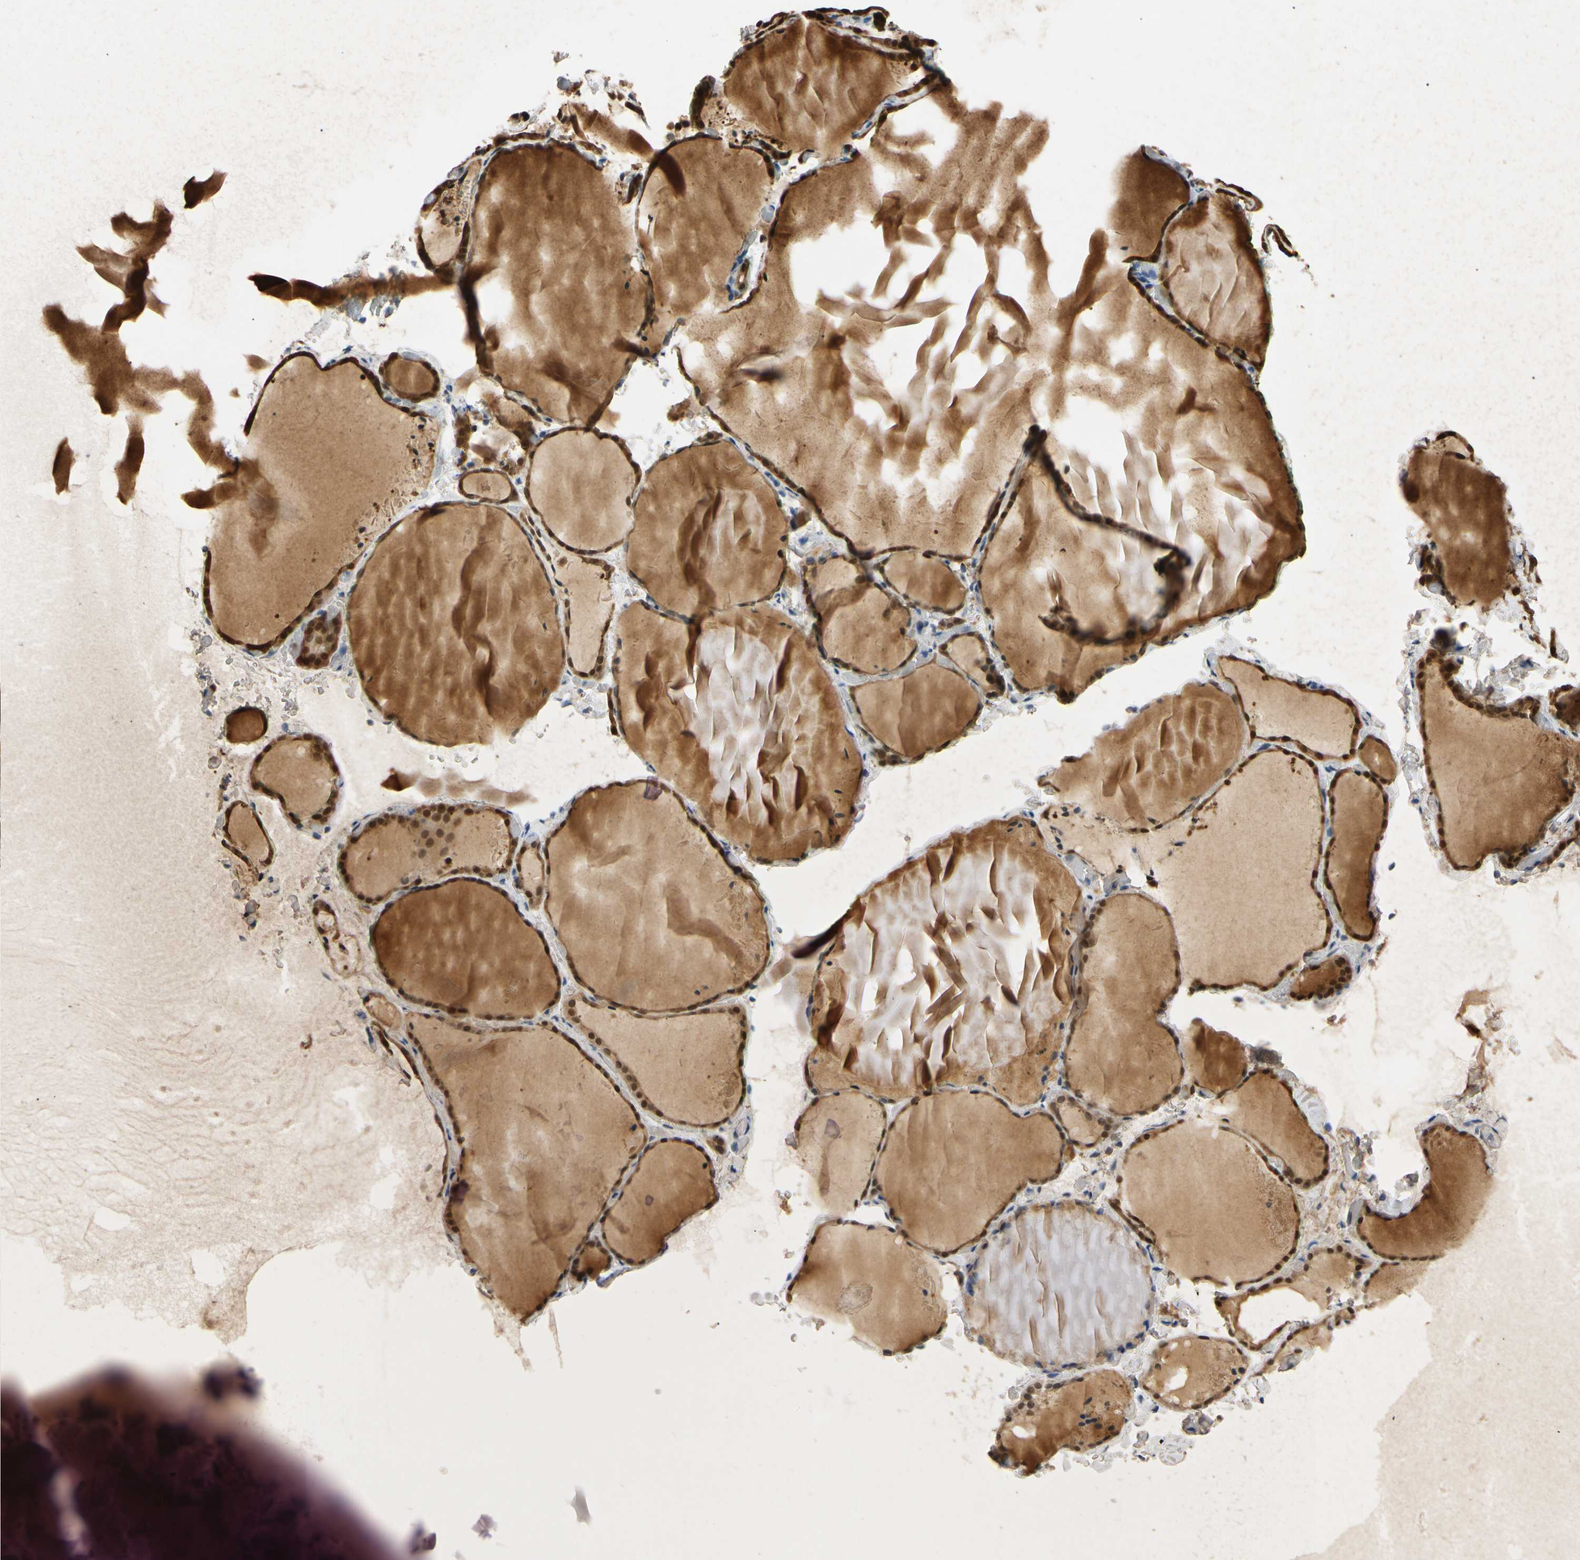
{"staining": {"intensity": "strong", "quantity": ">75%", "location": "cytoplasmic/membranous,nuclear"}, "tissue": "thyroid gland", "cell_type": "Glandular cells", "image_type": "normal", "snomed": [{"axis": "morphology", "description": "Normal tissue, NOS"}, {"axis": "topography", "description": "Thyroid gland"}], "caption": "This photomicrograph shows immunohistochemistry (IHC) staining of benign thyroid gland, with high strong cytoplasmic/membranous,nuclear expression in about >75% of glandular cells.", "gene": "RIOX2", "patient": {"sex": "female", "age": 22}}